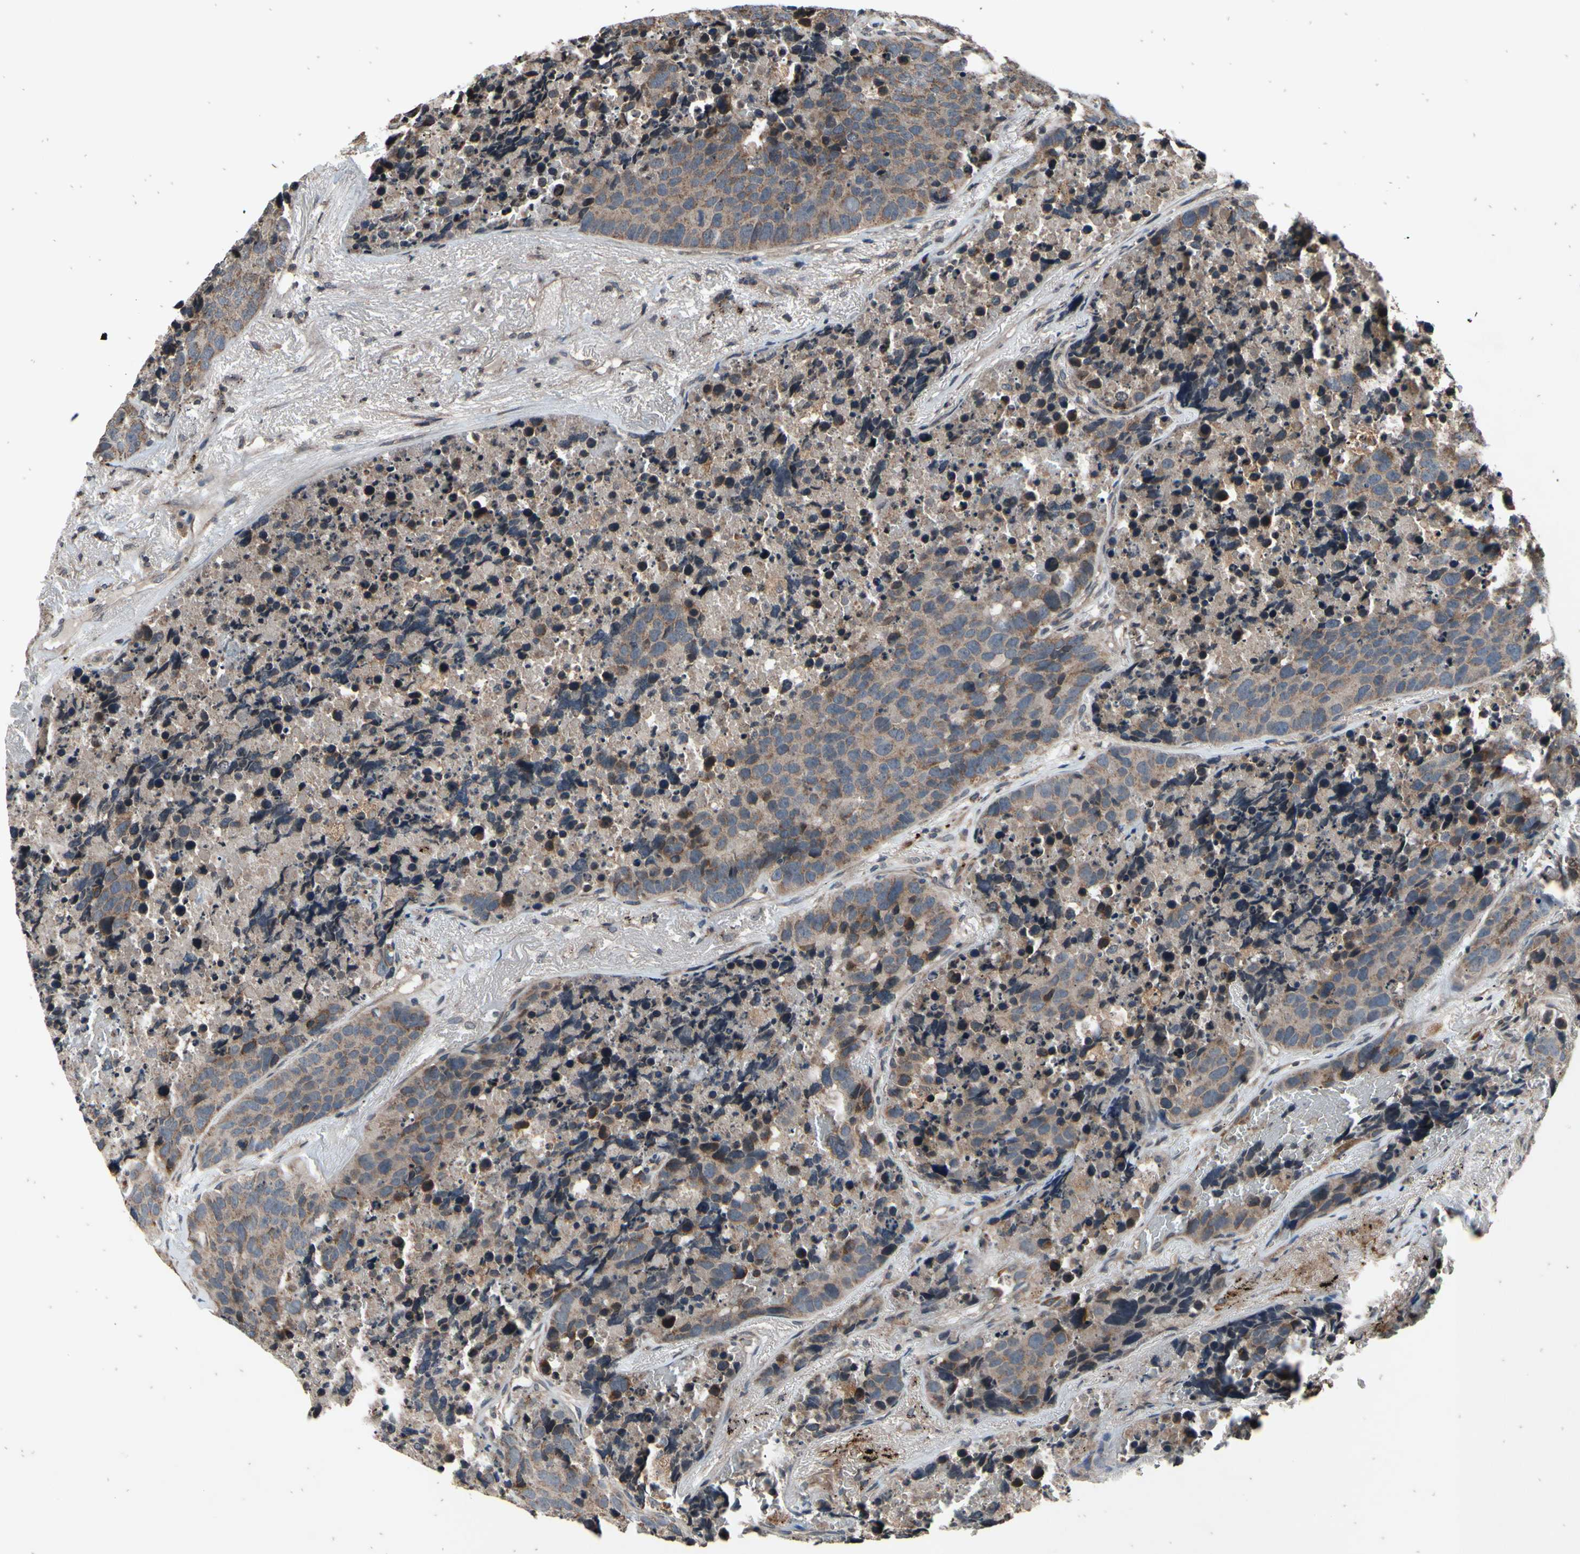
{"staining": {"intensity": "weak", "quantity": ">75%", "location": "cytoplasmic/membranous"}, "tissue": "carcinoid", "cell_type": "Tumor cells", "image_type": "cancer", "snomed": [{"axis": "morphology", "description": "Carcinoid, malignant, NOS"}, {"axis": "topography", "description": "Lung"}], "caption": "The immunohistochemical stain shows weak cytoplasmic/membranous staining in tumor cells of carcinoid tissue. (DAB = brown stain, brightfield microscopy at high magnification).", "gene": "MBTPS2", "patient": {"sex": "male", "age": 60}}